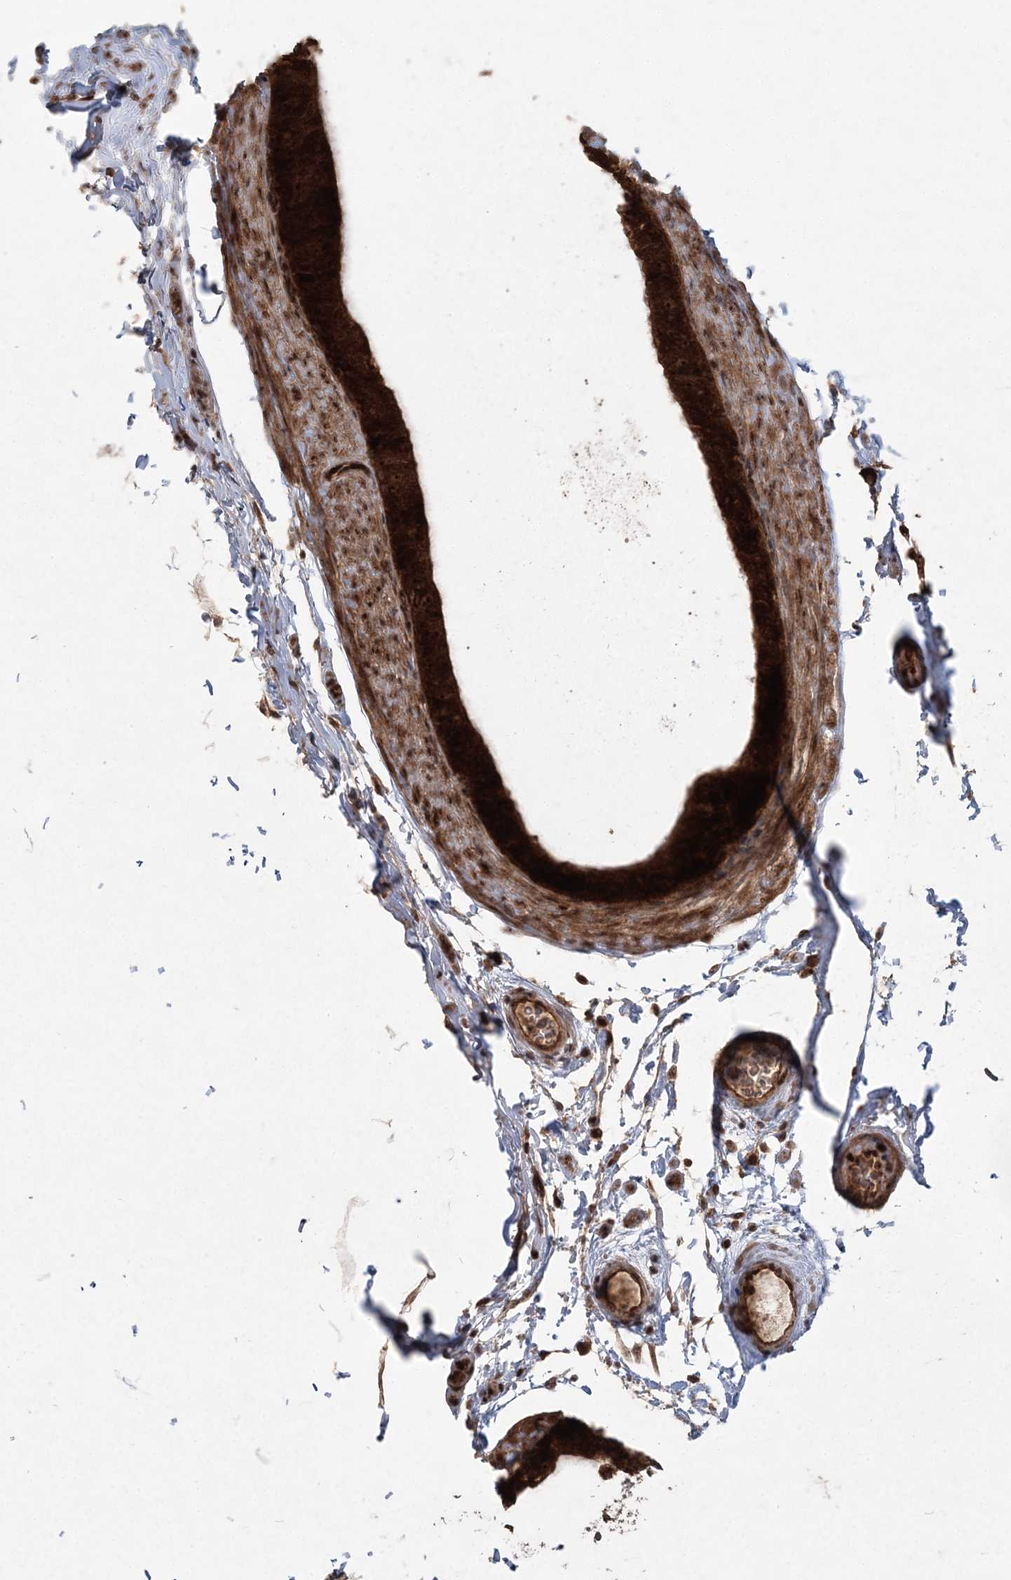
{"staining": {"intensity": "strong", "quantity": ">75%", "location": "cytoplasmic/membranous,nuclear"}, "tissue": "epididymis", "cell_type": "Glandular cells", "image_type": "normal", "snomed": [{"axis": "morphology", "description": "Normal tissue, NOS"}, {"axis": "topography", "description": "Epididymis"}], "caption": "Glandular cells display high levels of strong cytoplasmic/membranous,nuclear expression in about >75% of cells in normal epididymis.", "gene": "SERINC1", "patient": {"sex": "male", "age": 49}}